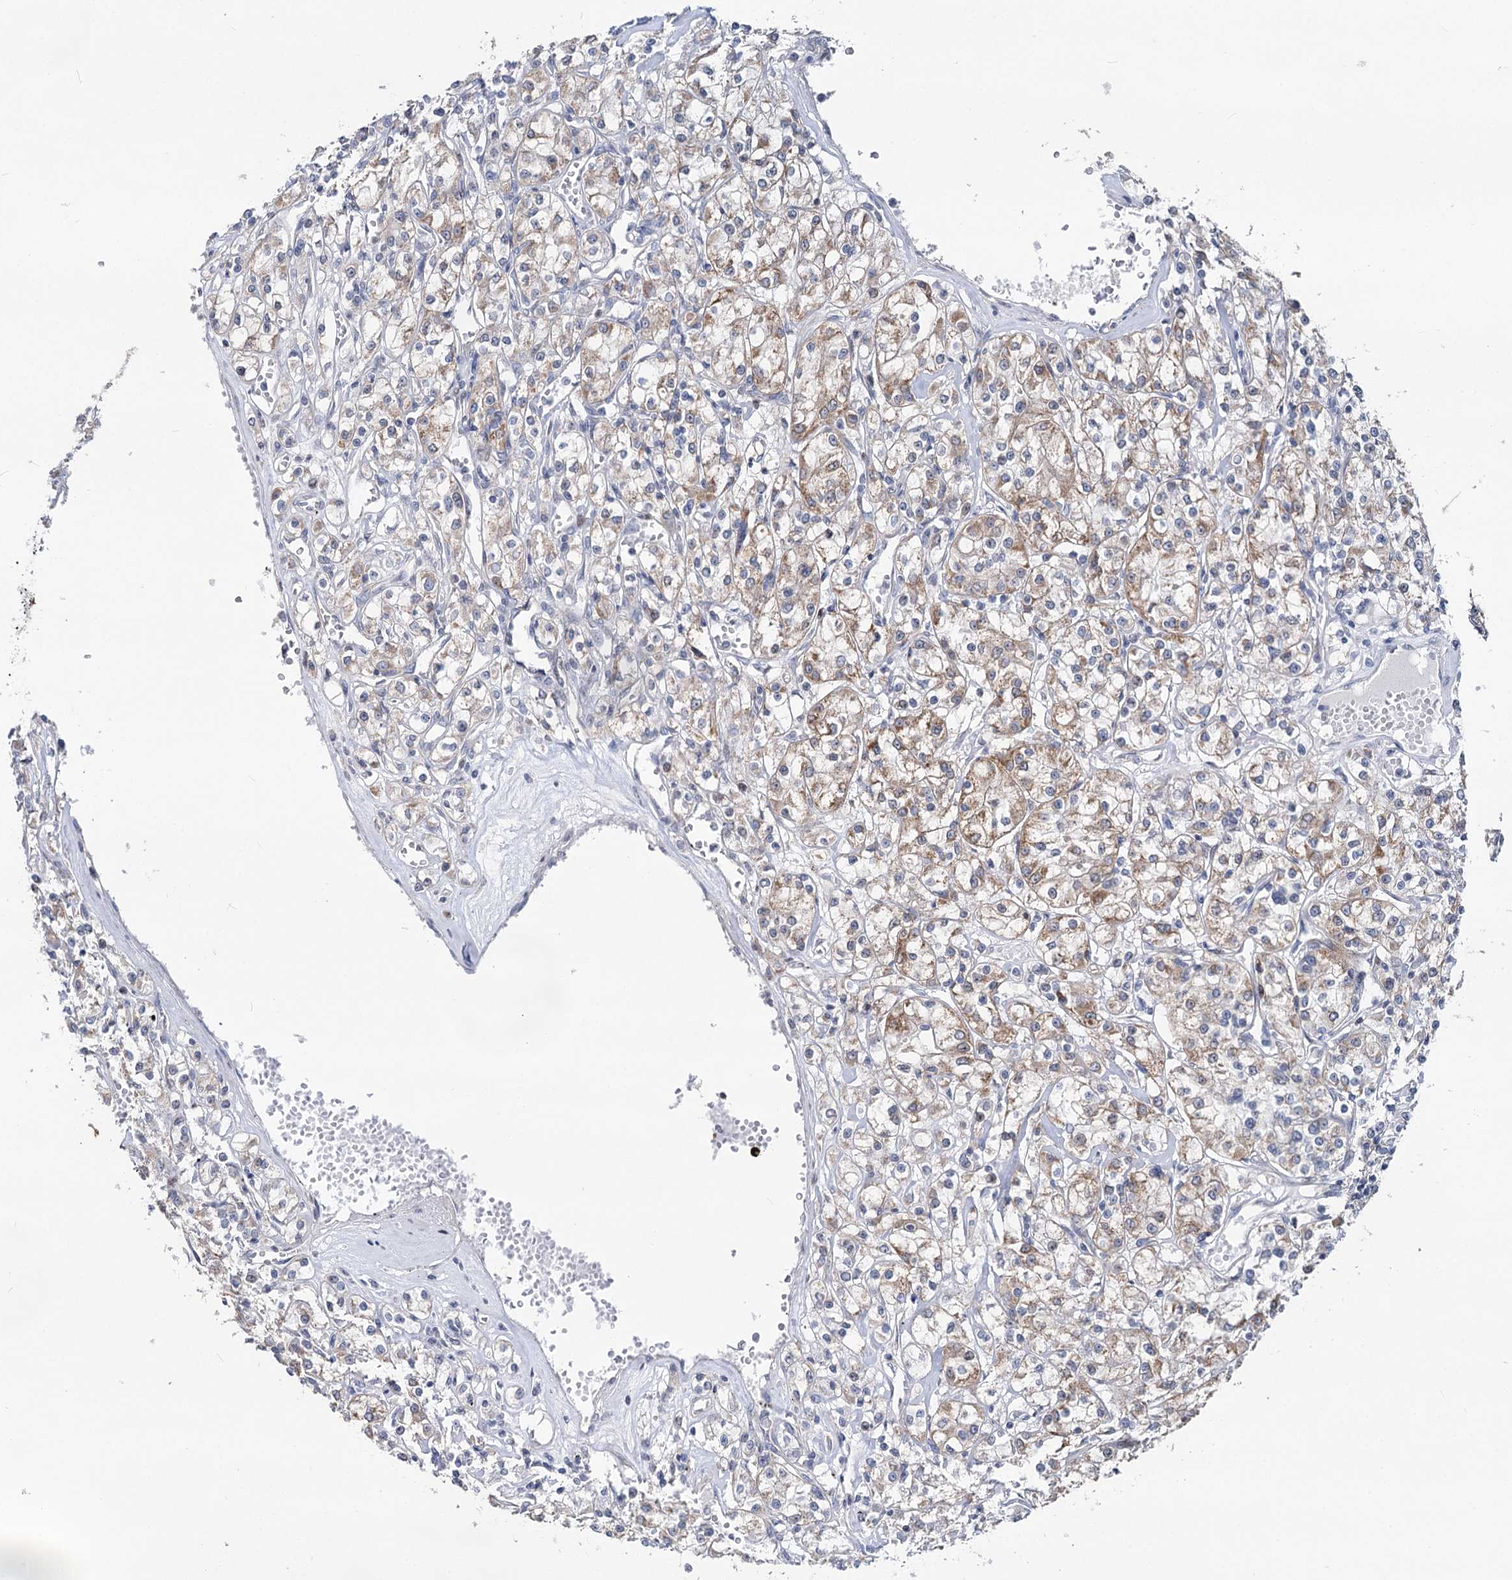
{"staining": {"intensity": "moderate", "quantity": ">75%", "location": "cytoplasmic/membranous"}, "tissue": "renal cancer", "cell_type": "Tumor cells", "image_type": "cancer", "snomed": [{"axis": "morphology", "description": "Adenocarcinoma, NOS"}, {"axis": "topography", "description": "Kidney"}], "caption": "Renal adenocarcinoma stained with a protein marker exhibits moderate staining in tumor cells.", "gene": "PTGR1", "patient": {"sex": "female", "age": 59}}